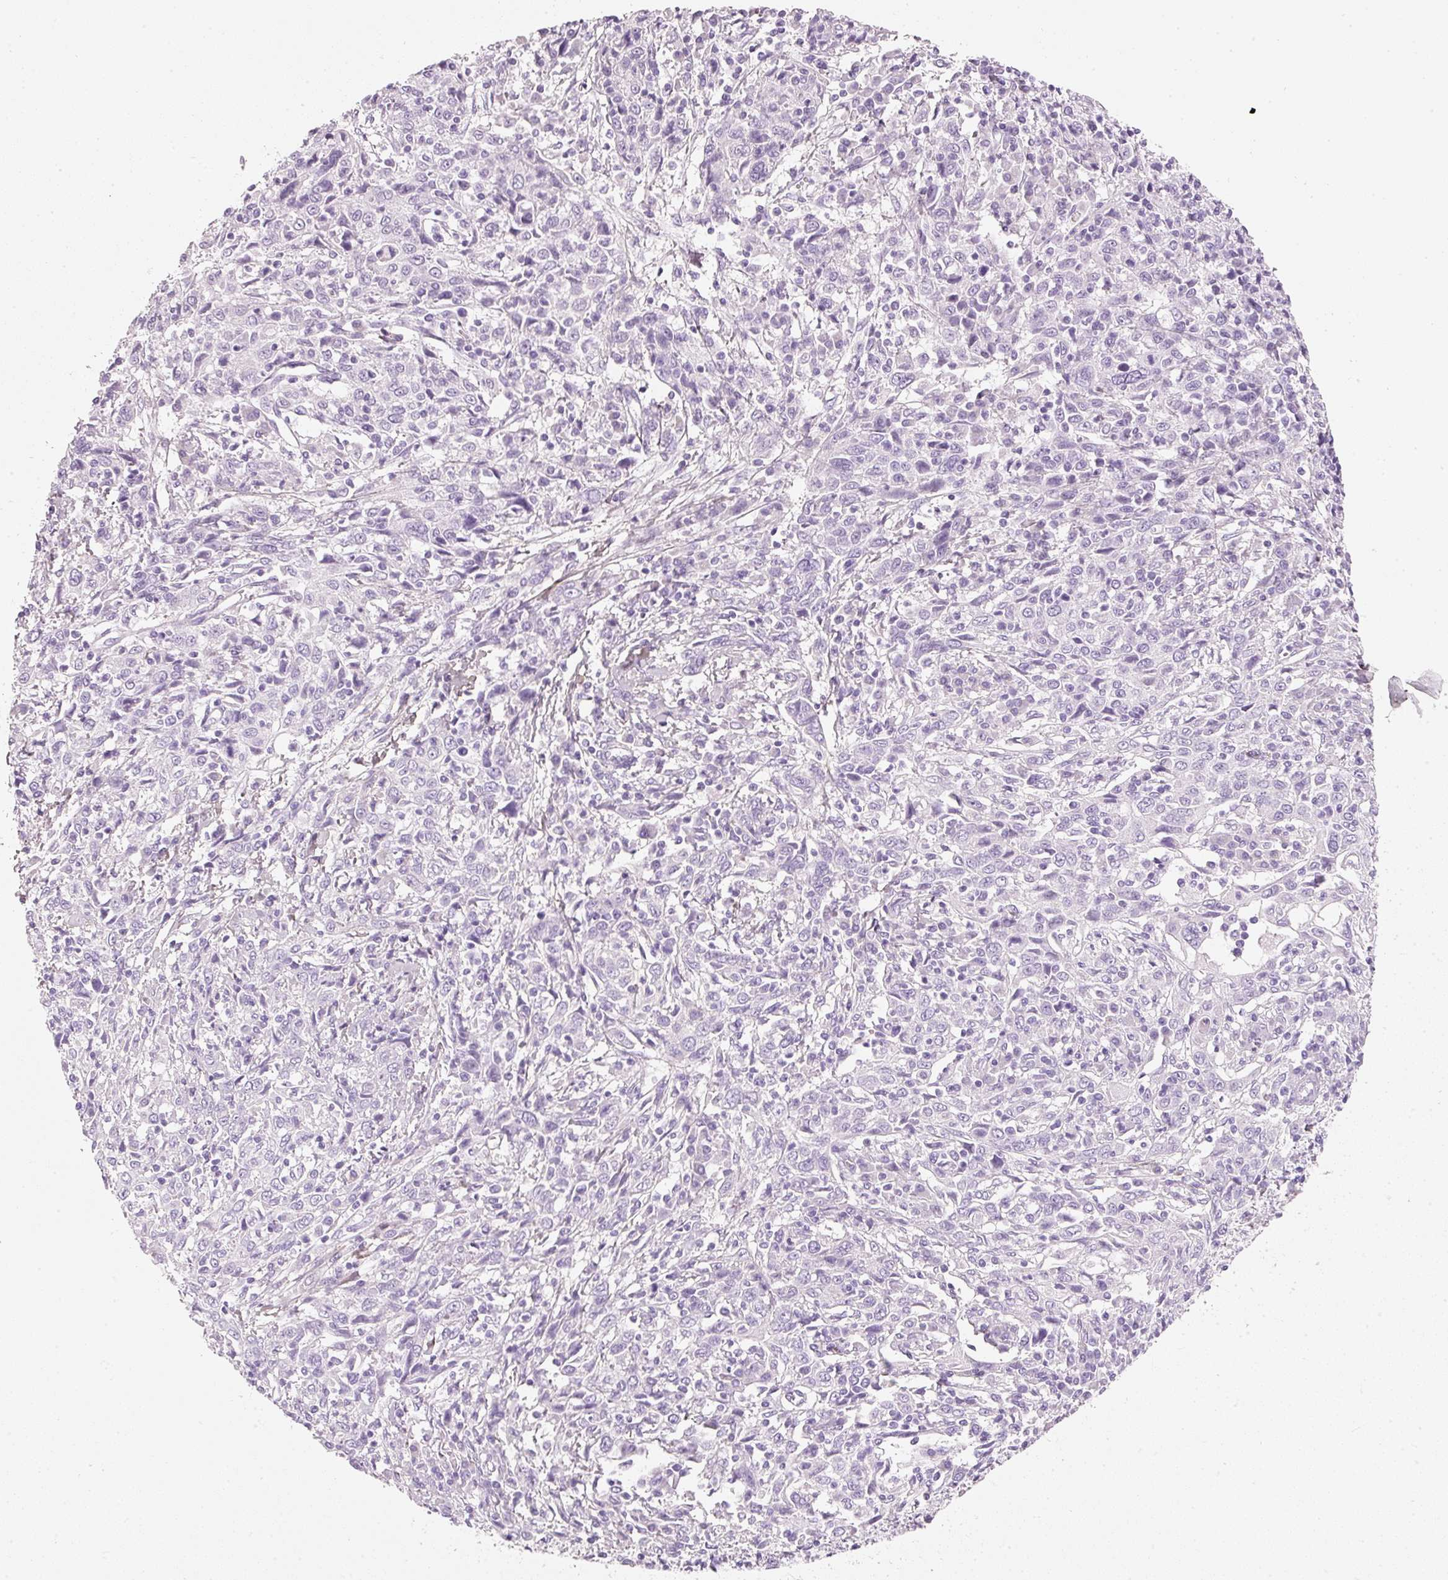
{"staining": {"intensity": "negative", "quantity": "none", "location": "none"}, "tissue": "cervical cancer", "cell_type": "Tumor cells", "image_type": "cancer", "snomed": [{"axis": "morphology", "description": "Squamous cell carcinoma, NOS"}, {"axis": "topography", "description": "Cervix"}], "caption": "IHC of human cervical cancer (squamous cell carcinoma) reveals no staining in tumor cells. (DAB (3,3'-diaminobenzidine) IHC visualized using brightfield microscopy, high magnification).", "gene": "PDXDC1", "patient": {"sex": "female", "age": 46}}